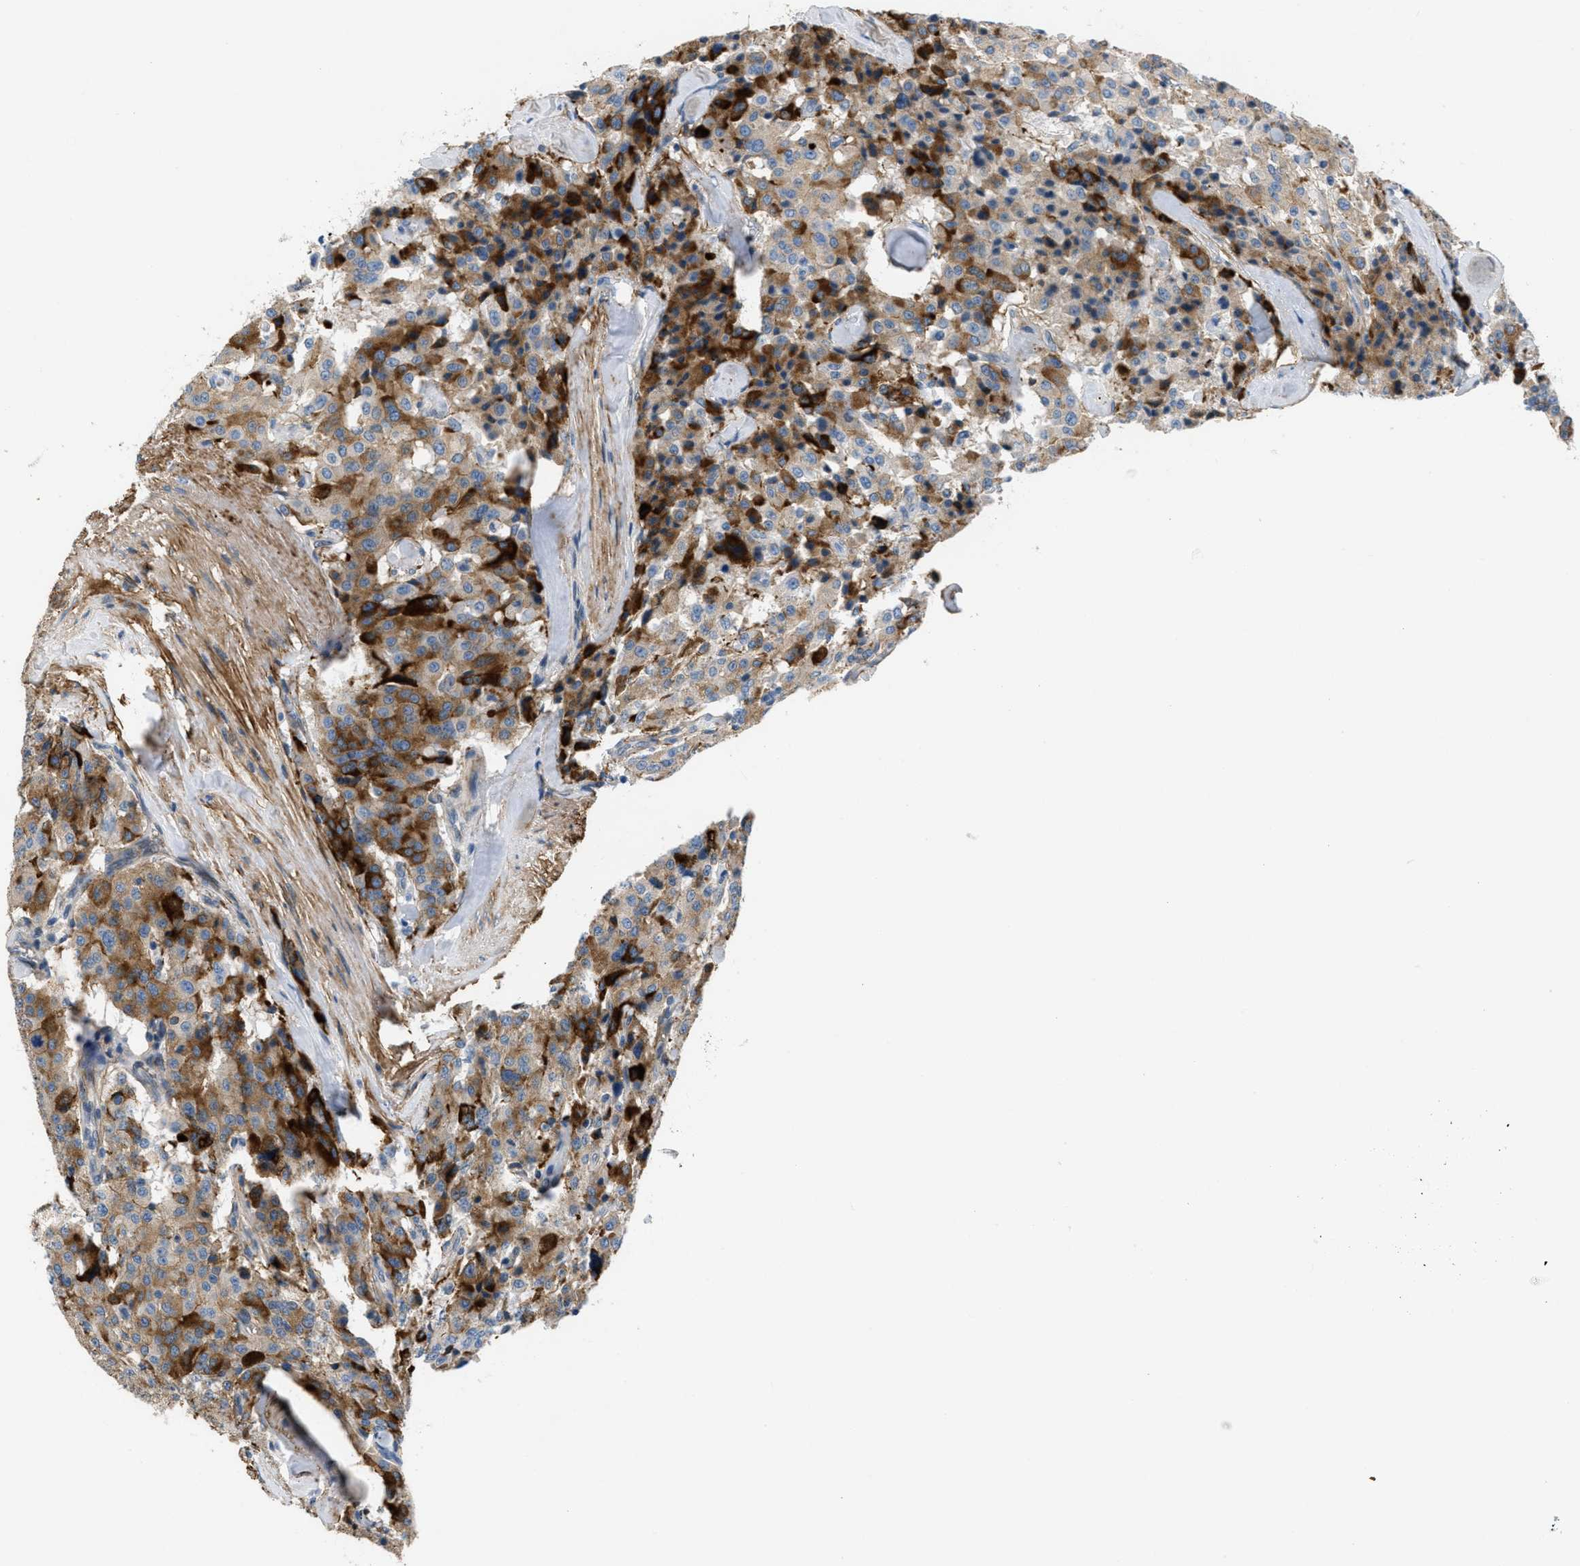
{"staining": {"intensity": "moderate", "quantity": "<25%", "location": "cytoplasmic/membranous"}, "tissue": "carcinoid", "cell_type": "Tumor cells", "image_type": "cancer", "snomed": [{"axis": "morphology", "description": "Carcinoid, malignant, NOS"}, {"axis": "topography", "description": "Lung"}], "caption": "Malignant carcinoid stained with DAB (3,3'-diaminobenzidine) immunohistochemistry (IHC) demonstrates low levels of moderate cytoplasmic/membranous positivity in about <25% of tumor cells.", "gene": "FBN1", "patient": {"sex": "male", "age": 30}}